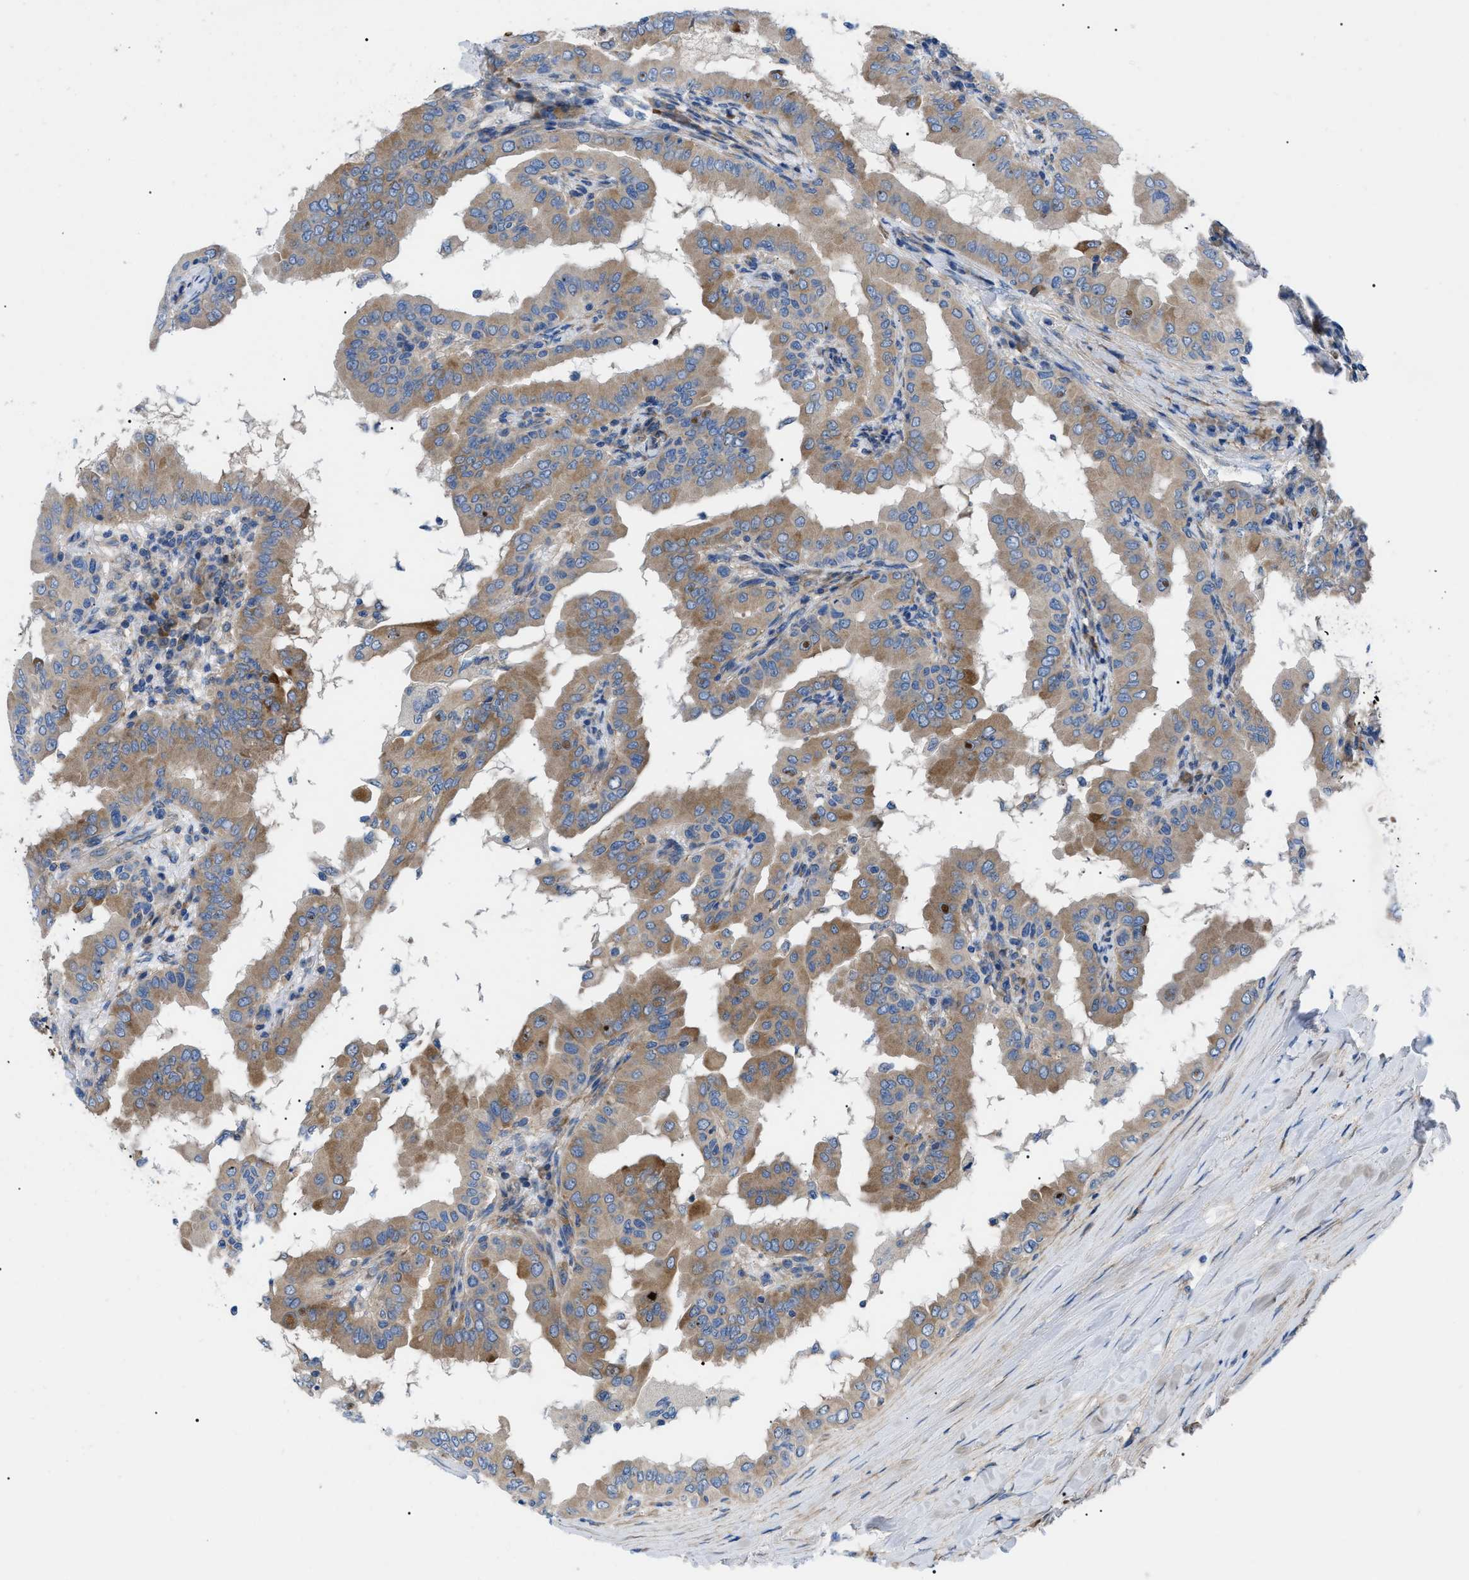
{"staining": {"intensity": "moderate", "quantity": ">75%", "location": "cytoplasmic/membranous"}, "tissue": "thyroid cancer", "cell_type": "Tumor cells", "image_type": "cancer", "snomed": [{"axis": "morphology", "description": "Papillary adenocarcinoma, NOS"}, {"axis": "topography", "description": "Thyroid gland"}], "caption": "Immunohistochemical staining of human thyroid cancer reveals moderate cytoplasmic/membranous protein positivity in about >75% of tumor cells. (IHC, brightfield microscopy, high magnification).", "gene": "HSPB8", "patient": {"sex": "male", "age": 33}}